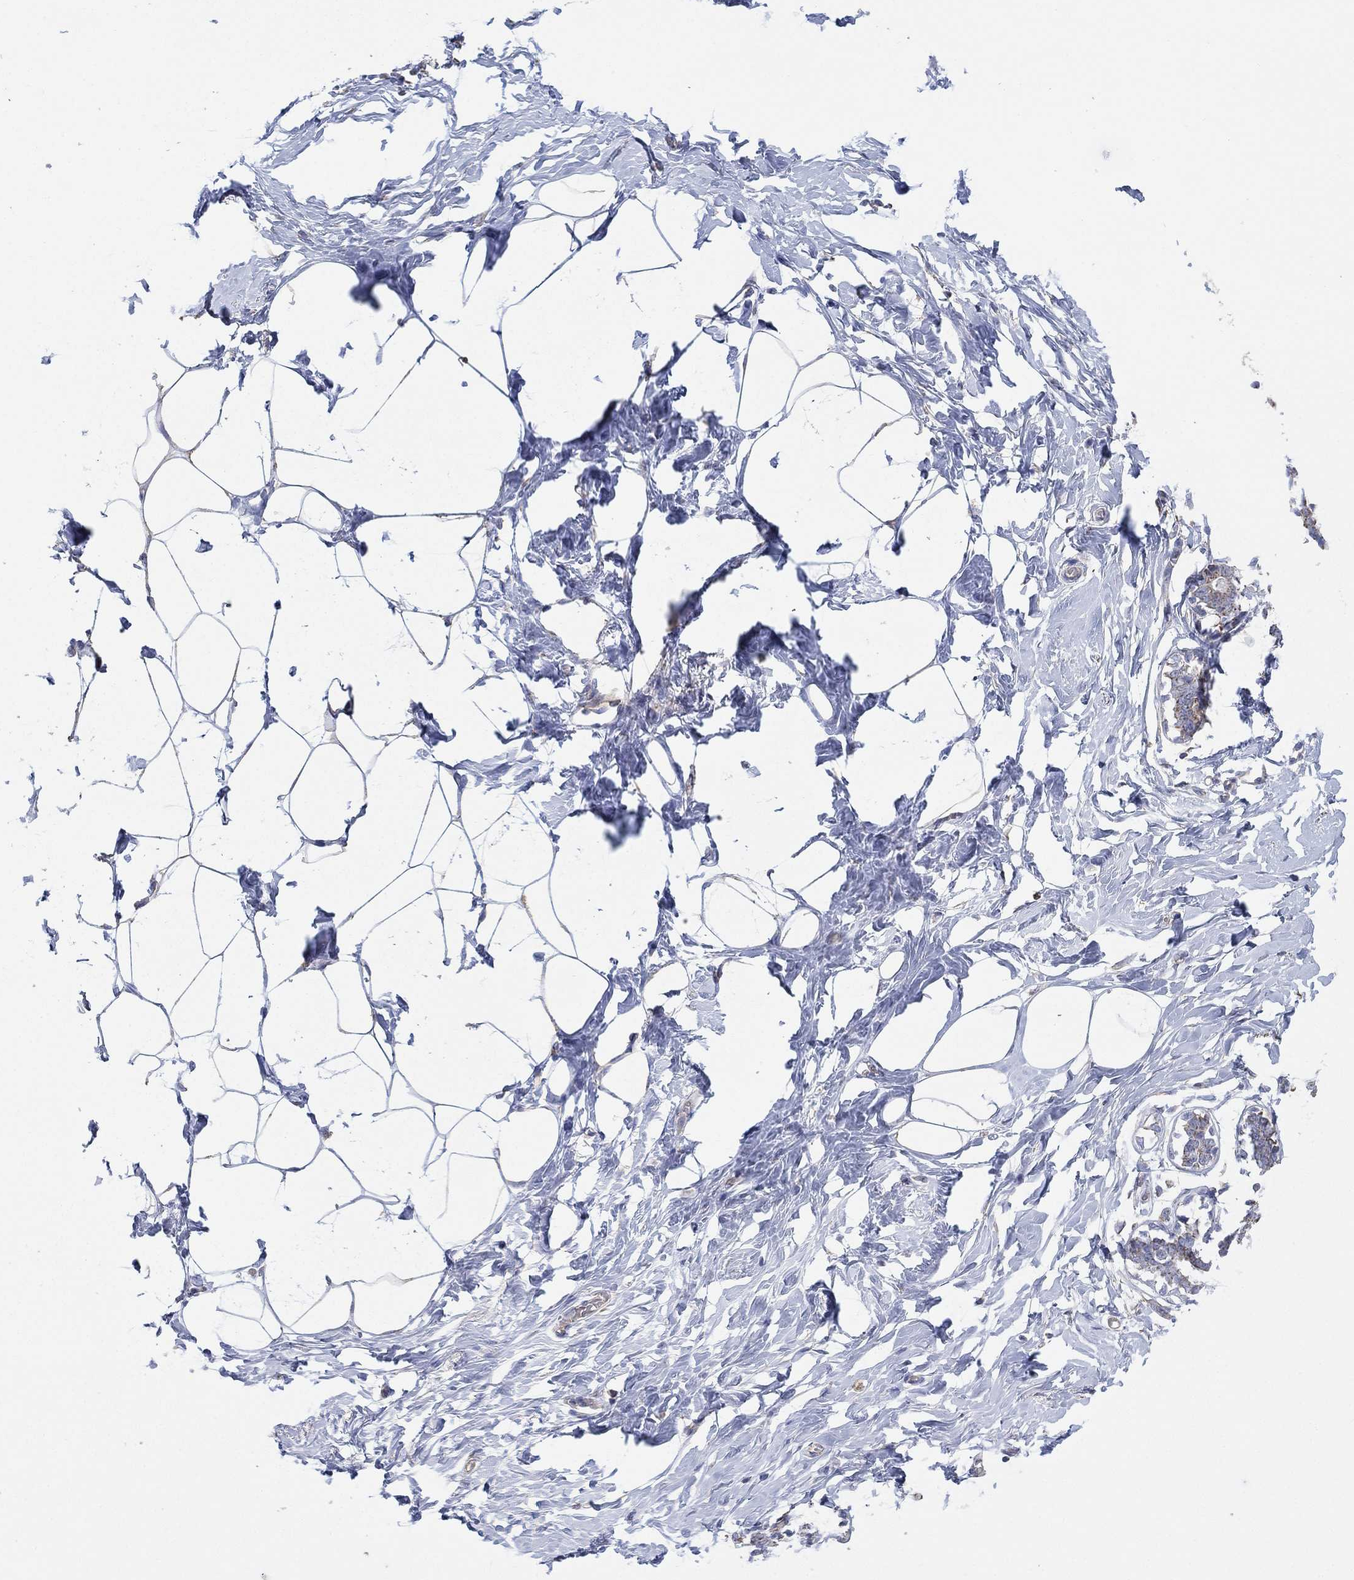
{"staining": {"intensity": "negative", "quantity": "none", "location": "none"}, "tissue": "breast", "cell_type": "Adipocytes", "image_type": "normal", "snomed": [{"axis": "morphology", "description": "Normal tissue, NOS"}, {"axis": "morphology", "description": "Lobular carcinoma, in situ"}, {"axis": "topography", "description": "Breast"}], "caption": "Breast was stained to show a protein in brown. There is no significant expression in adipocytes. The staining is performed using DAB brown chromogen with nuclei counter-stained in using hematoxylin.", "gene": "INA", "patient": {"sex": "female", "age": 35}}